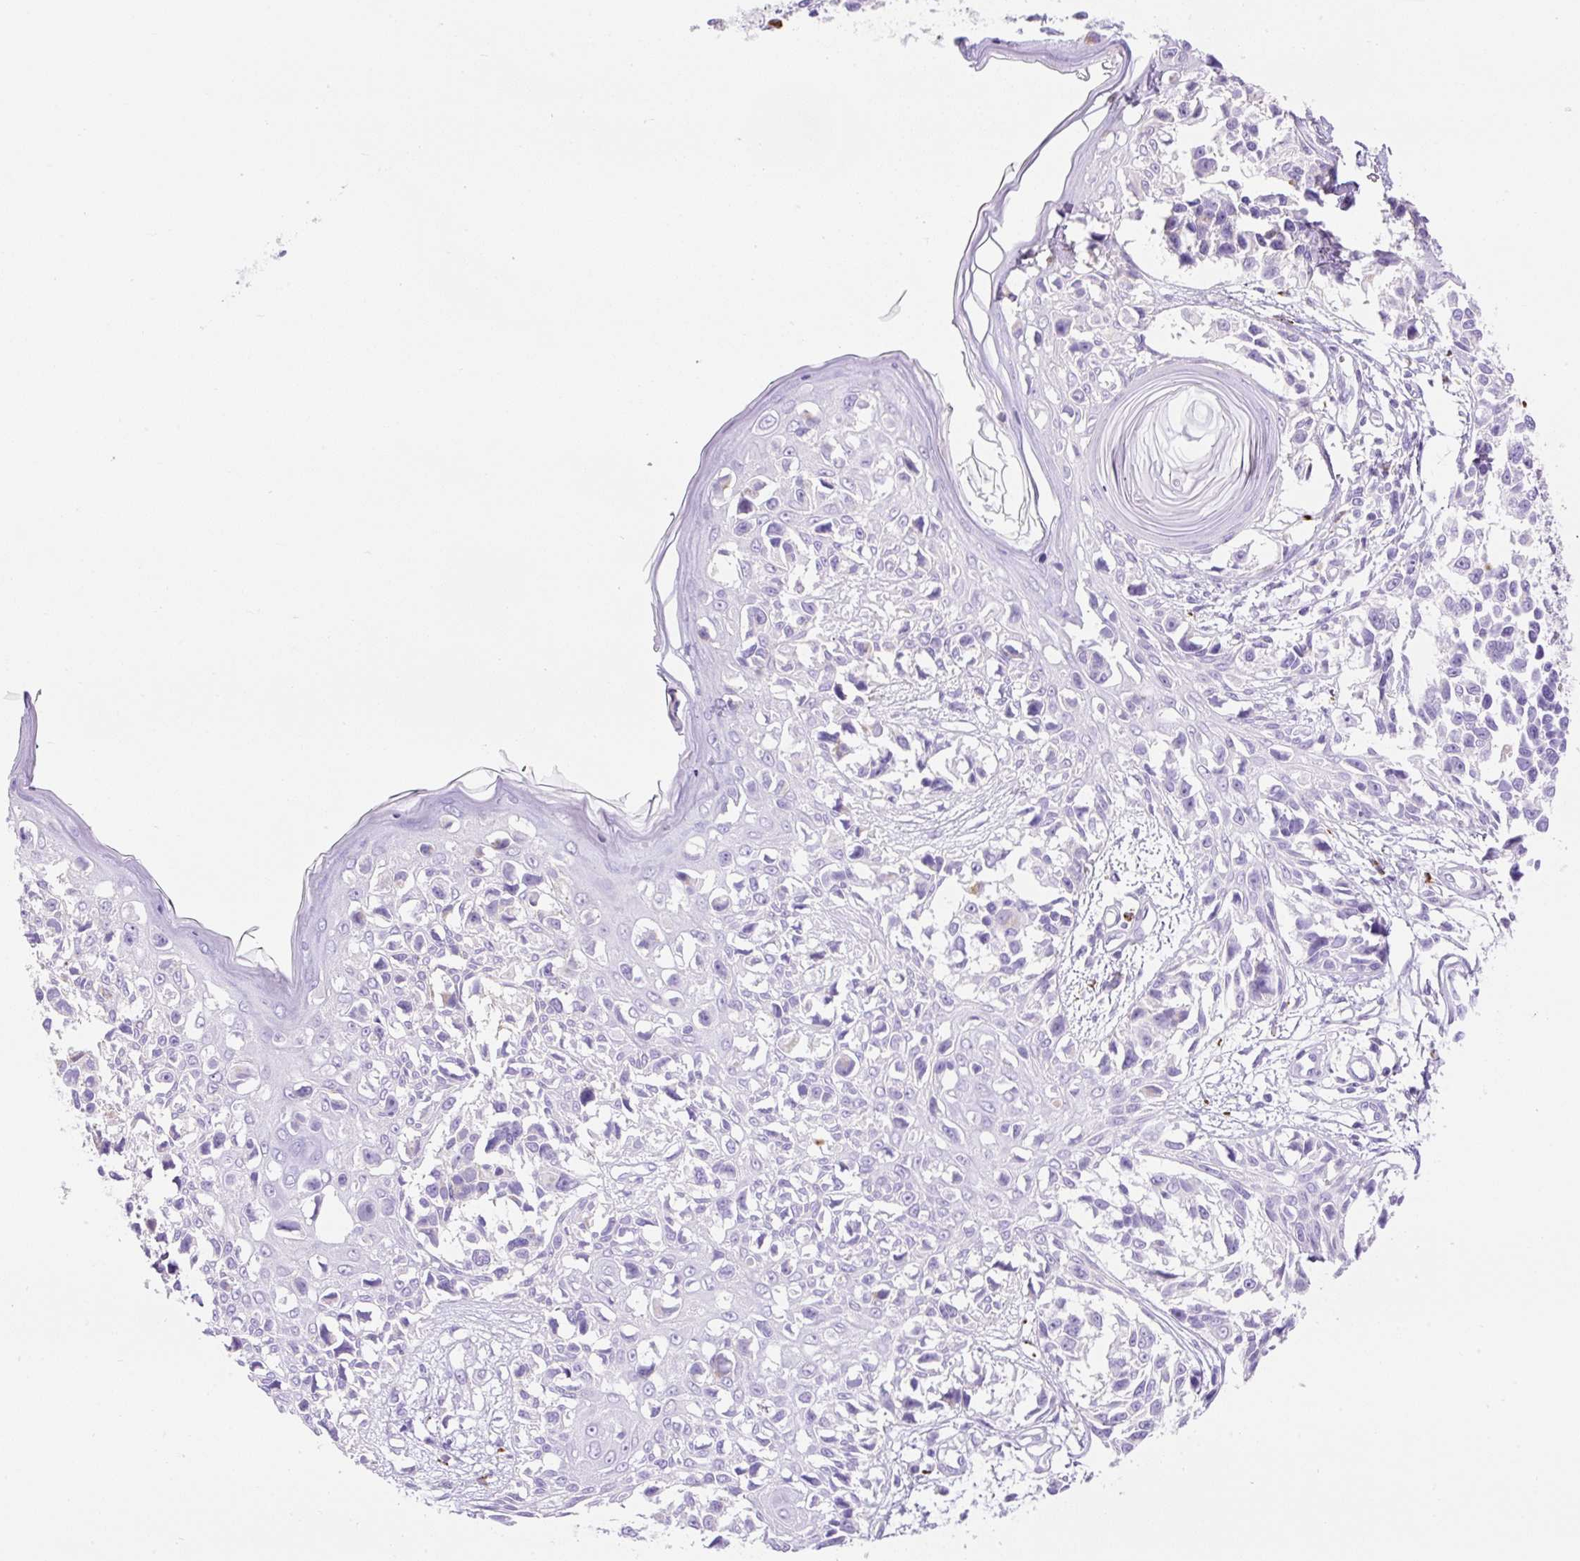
{"staining": {"intensity": "negative", "quantity": "none", "location": "none"}, "tissue": "melanoma", "cell_type": "Tumor cells", "image_type": "cancer", "snomed": [{"axis": "morphology", "description": "Malignant melanoma, NOS"}, {"axis": "topography", "description": "Skin"}], "caption": "Immunohistochemistry of human malignant melanoma shows no positivity in tumor cells.", "gene": "HEXB", "patient": {"sex": "male", "age": 73}}